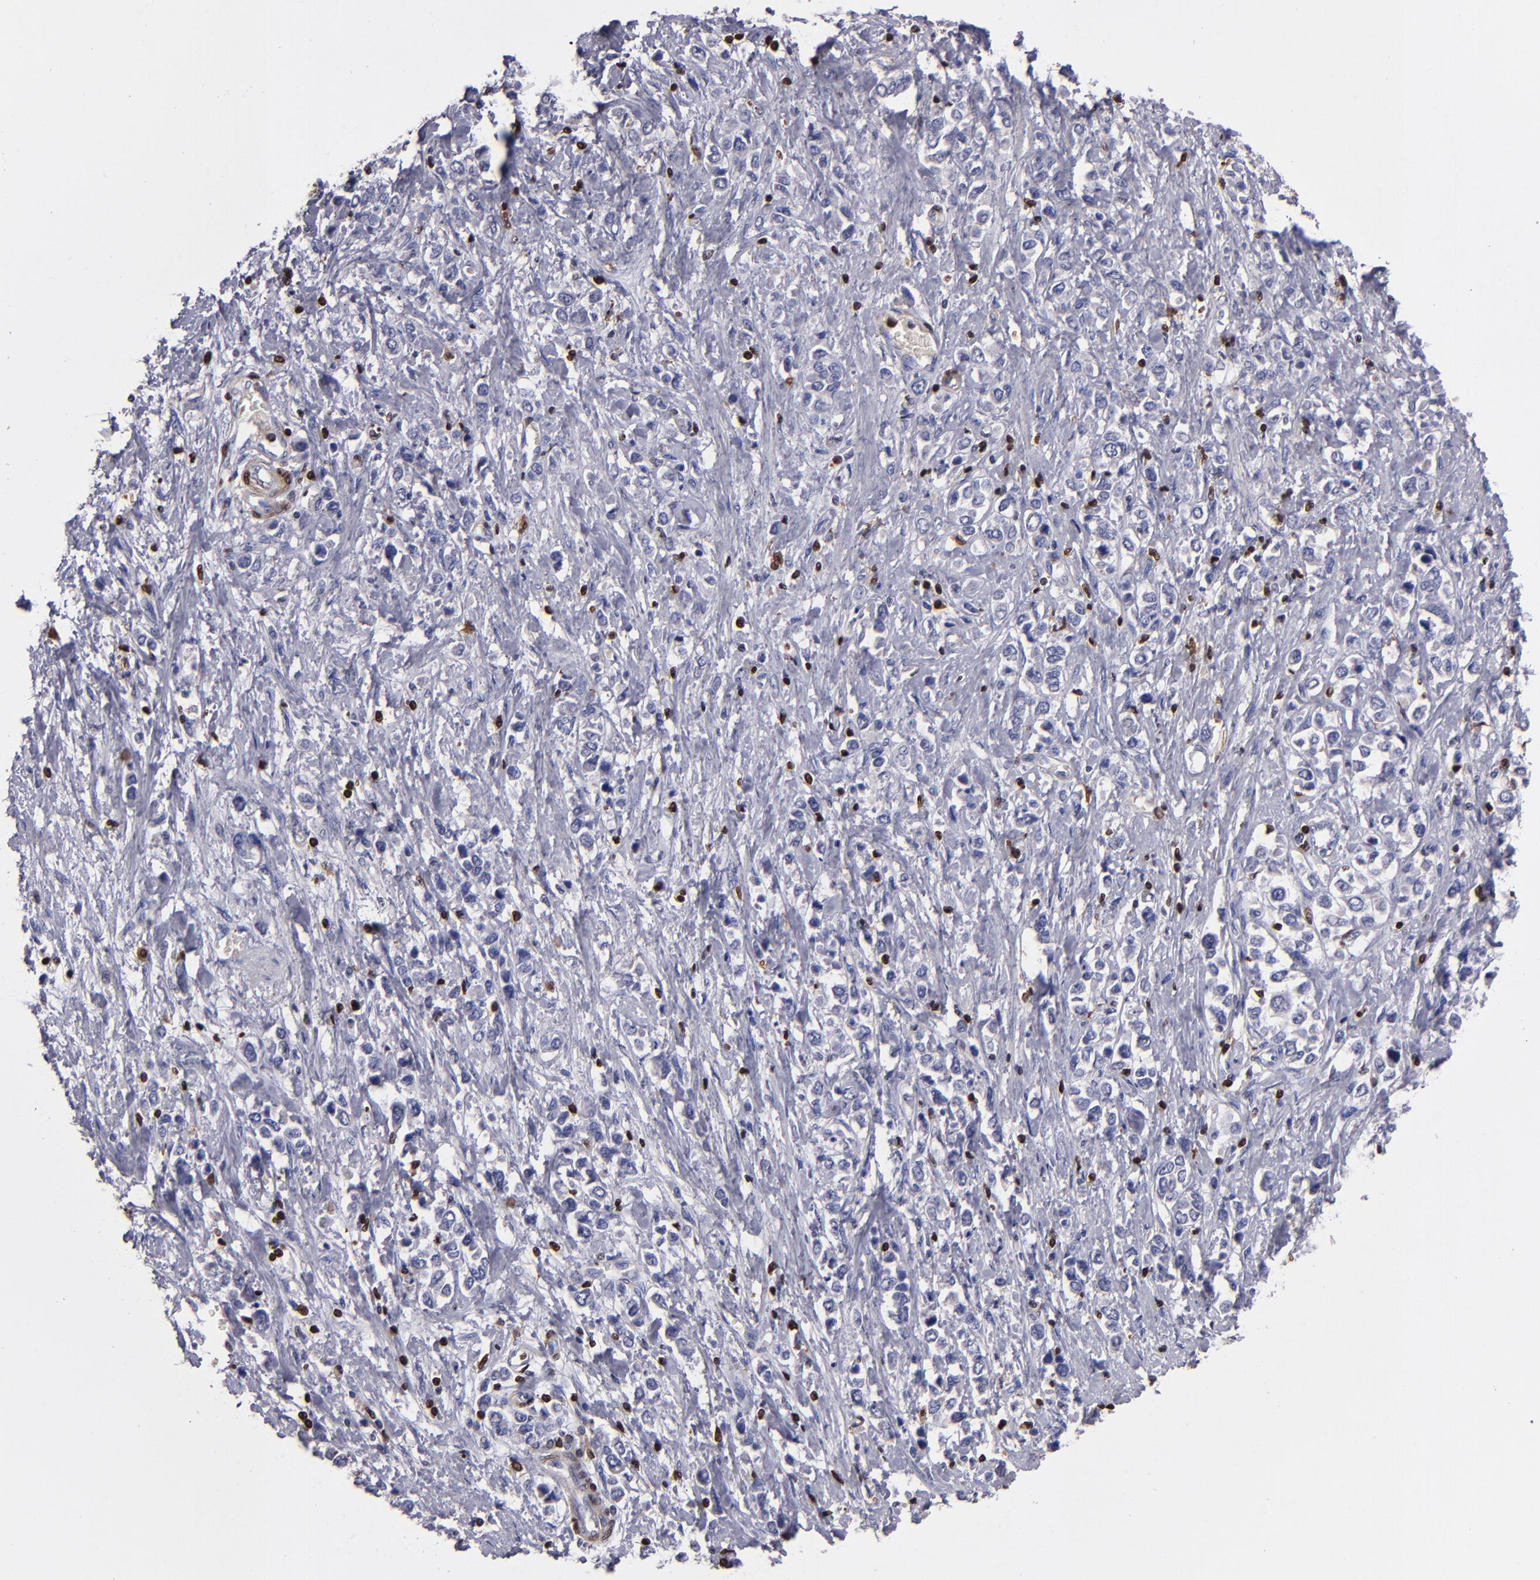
{"staining": {"intensity": "negative", "quantity": "none", "location": "none"}, "tissue": "stomach cancer", "cell_type": "Tumor cells", "image_type": "cancer", "snomed": [{"axis": "morphology", "description": "Adenocarcinoma, NOS"}, {"axis": "topography", "description": "Stomach, upper"}], "caption": "The photomicrograph shows no significant expression in tumor cells of stomach adenocarcinoma.", "gene": "S100A4", "patient": {"sex": "male", "age": 76}}